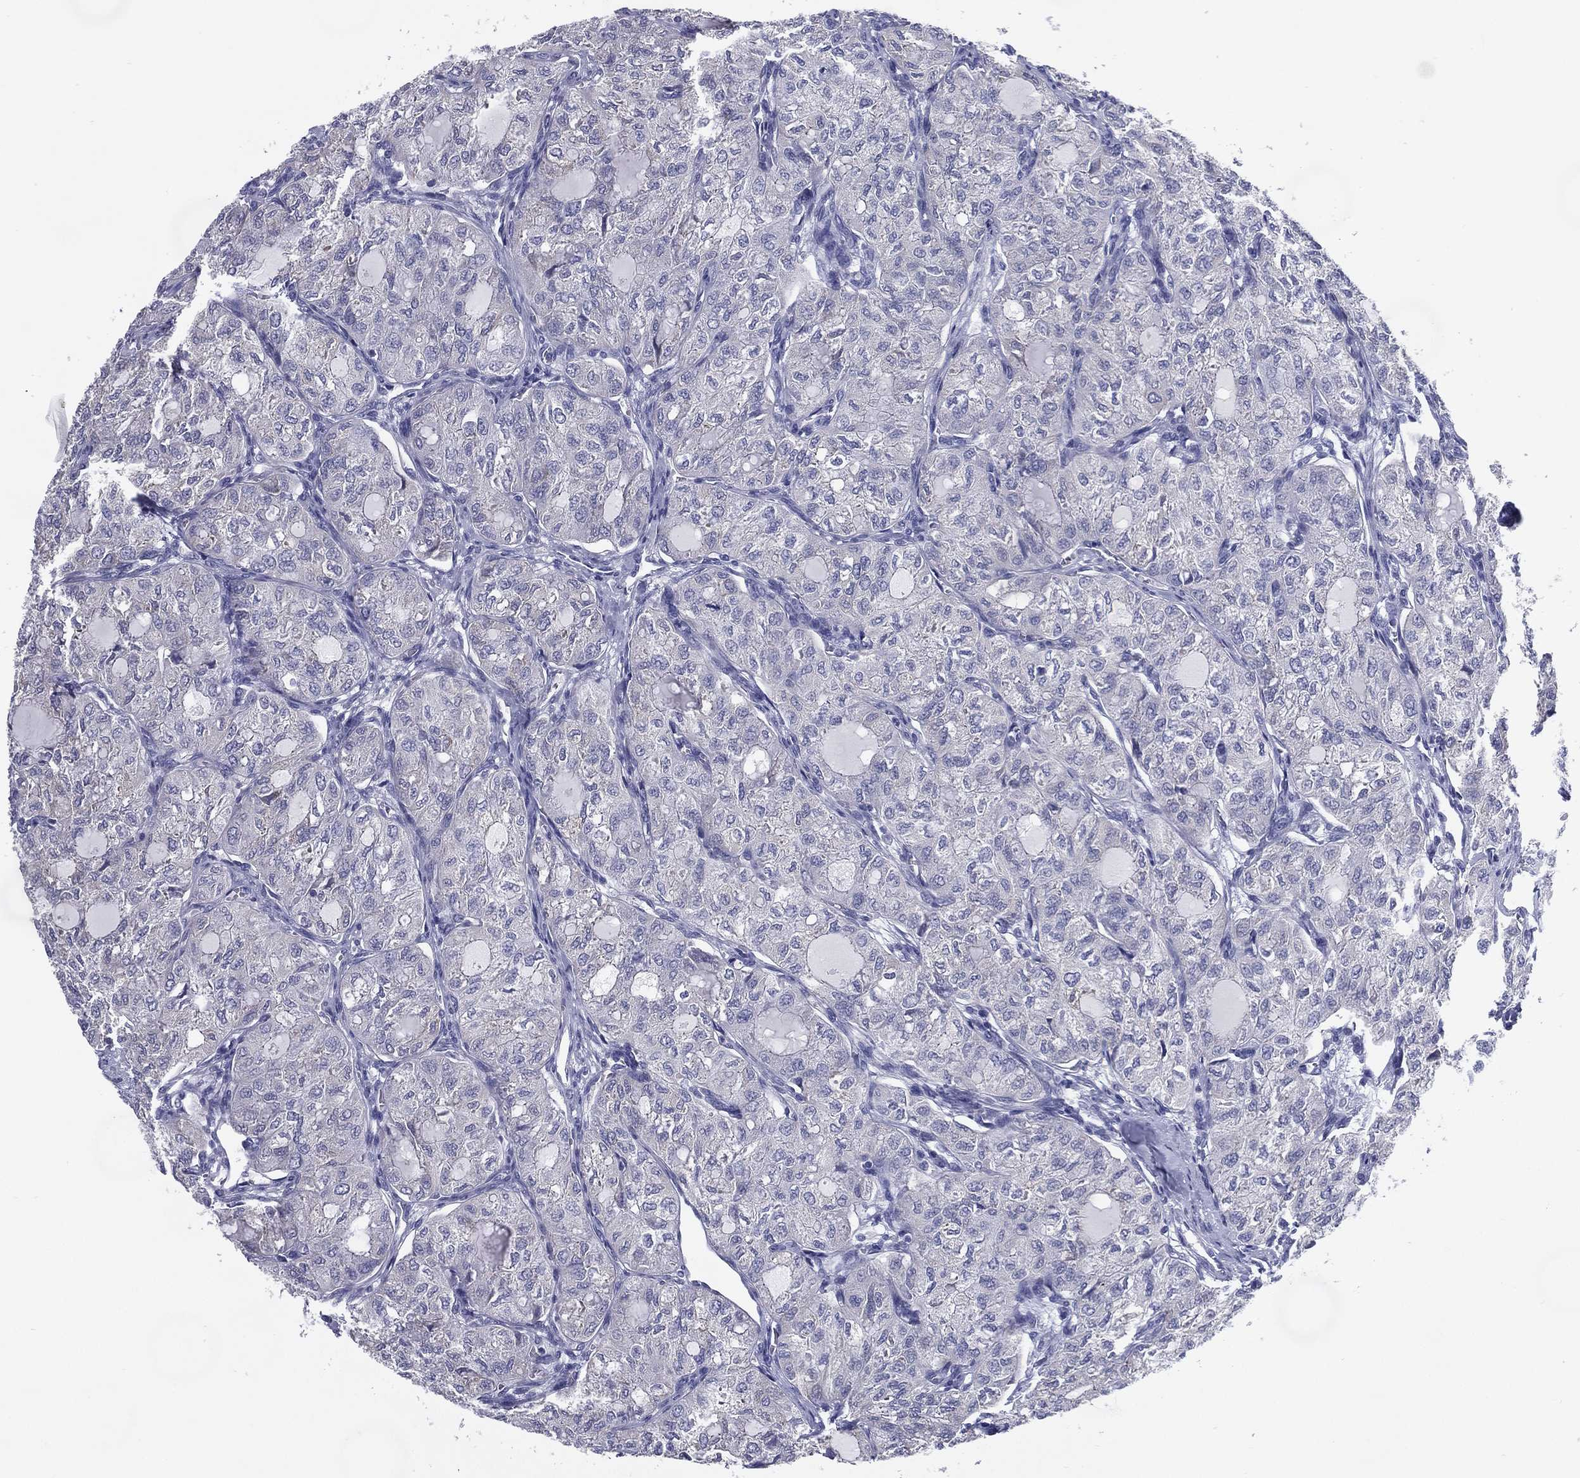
{"staining": {"intensity": "negative", "quantity": "none", "location": "none"}, "tissue": "thyroid cancer", "cell_type": "Tumor cells", "image_type": "cancer", "snomed": [{"axis": "morphology", "description": "Follicular adenoma carcinoma, NOS"}, {"axis": "topography", "description": "Thyroid gland"}], "caption": "Human thyroid follicular adenoma carcinoma stained for a protein using immunohistochemistry displays no positivity in tumor cells.", "gene": "C19orf18", "patient": {"sex": "male", "age": 75}}